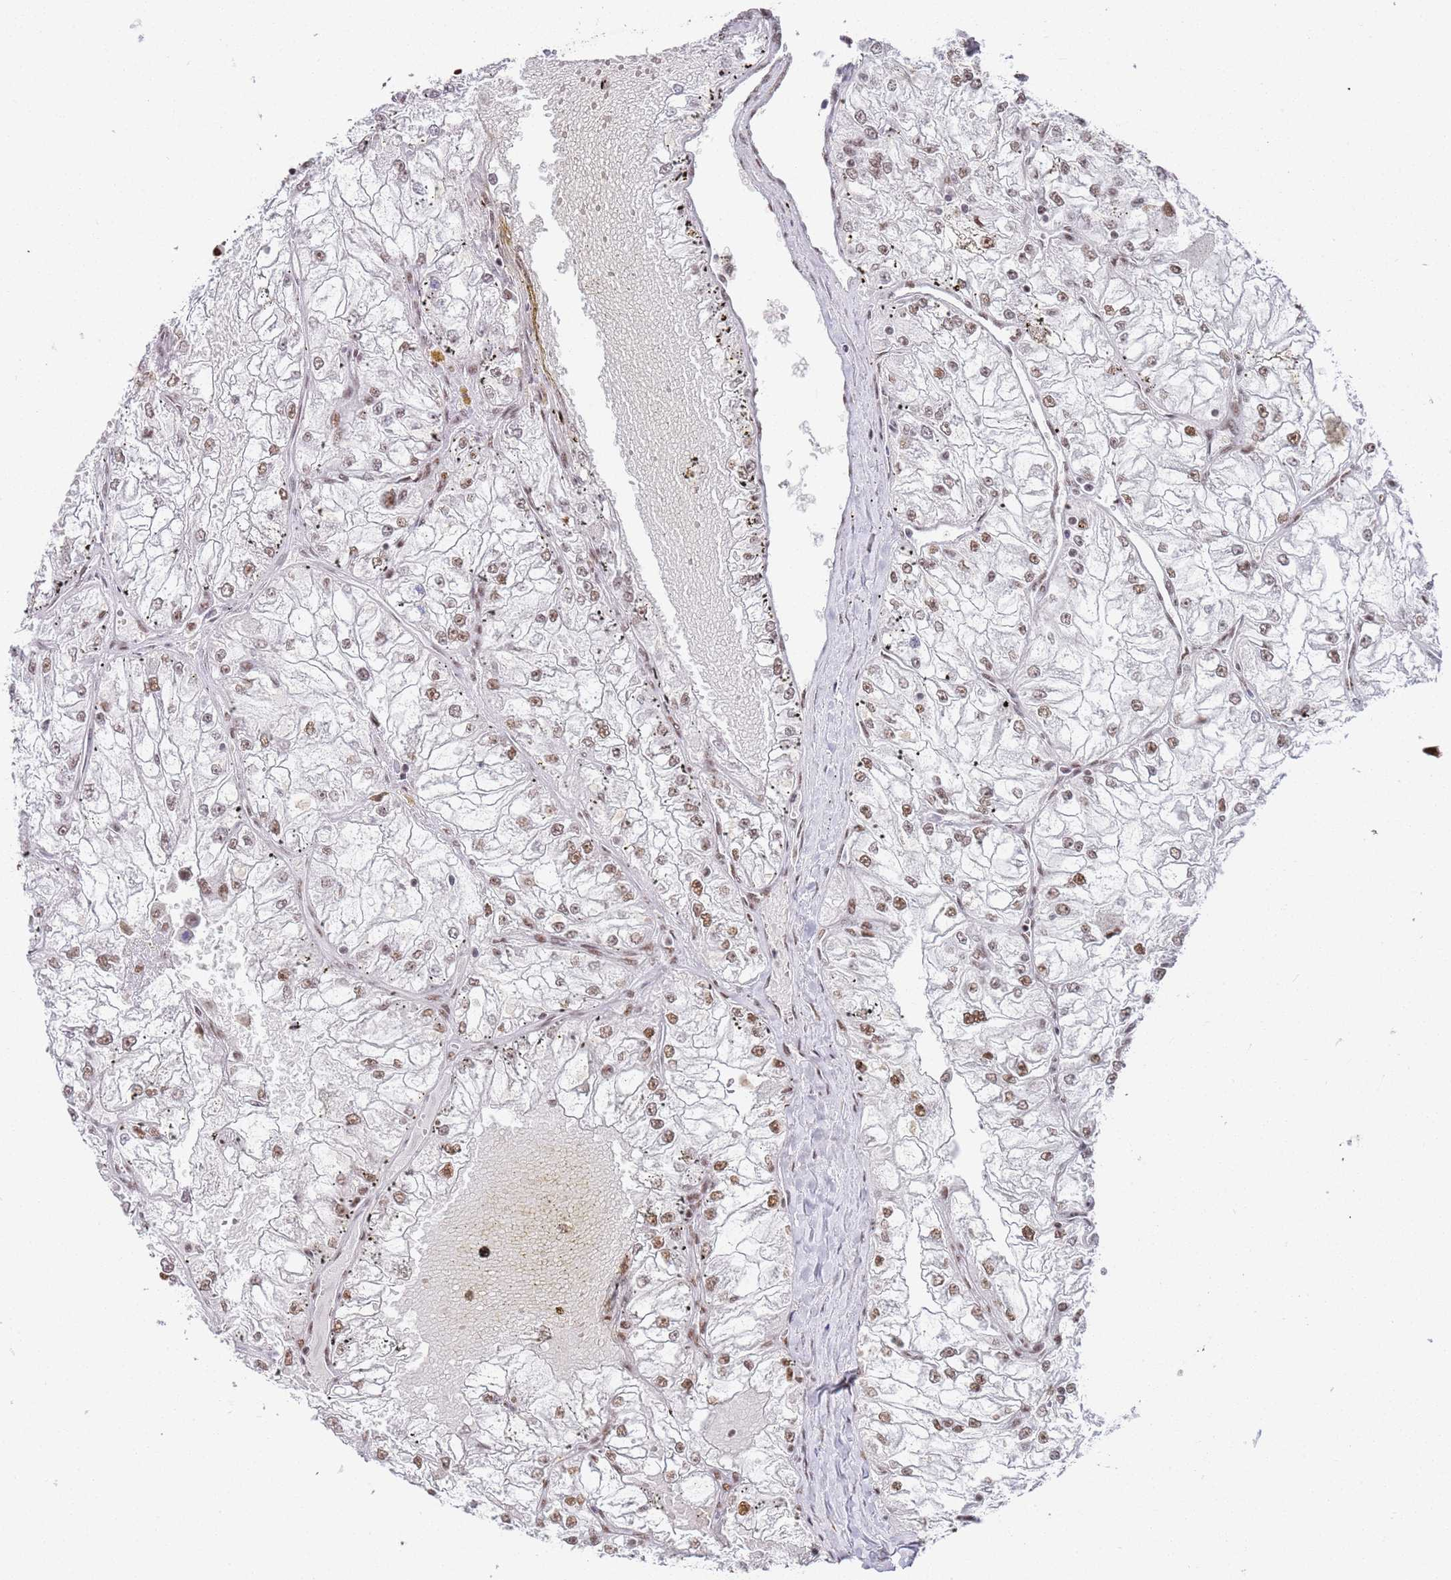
{"staining": {"intensity": "moderate", "quantity": ">75%", "location": "nuclear"}, "tissue": "renal cancer", "cell_type": "Tumor cells", "image_type": "cancer", "snomed": [{"axis": "morphology", "description": "Adenocarcinoma, NOS"}, {"axis": "topography", "description": "Kidney"}], "caption": "Protein staining exhibits moderate nuclear positivity in approximately >75% of tumor cells in adenocarcinoma (renal). (IHC, brightfield microscopy, high magnification).", "gene": "AKAP8L", "patient": {"sex": "female", "age": 72}}